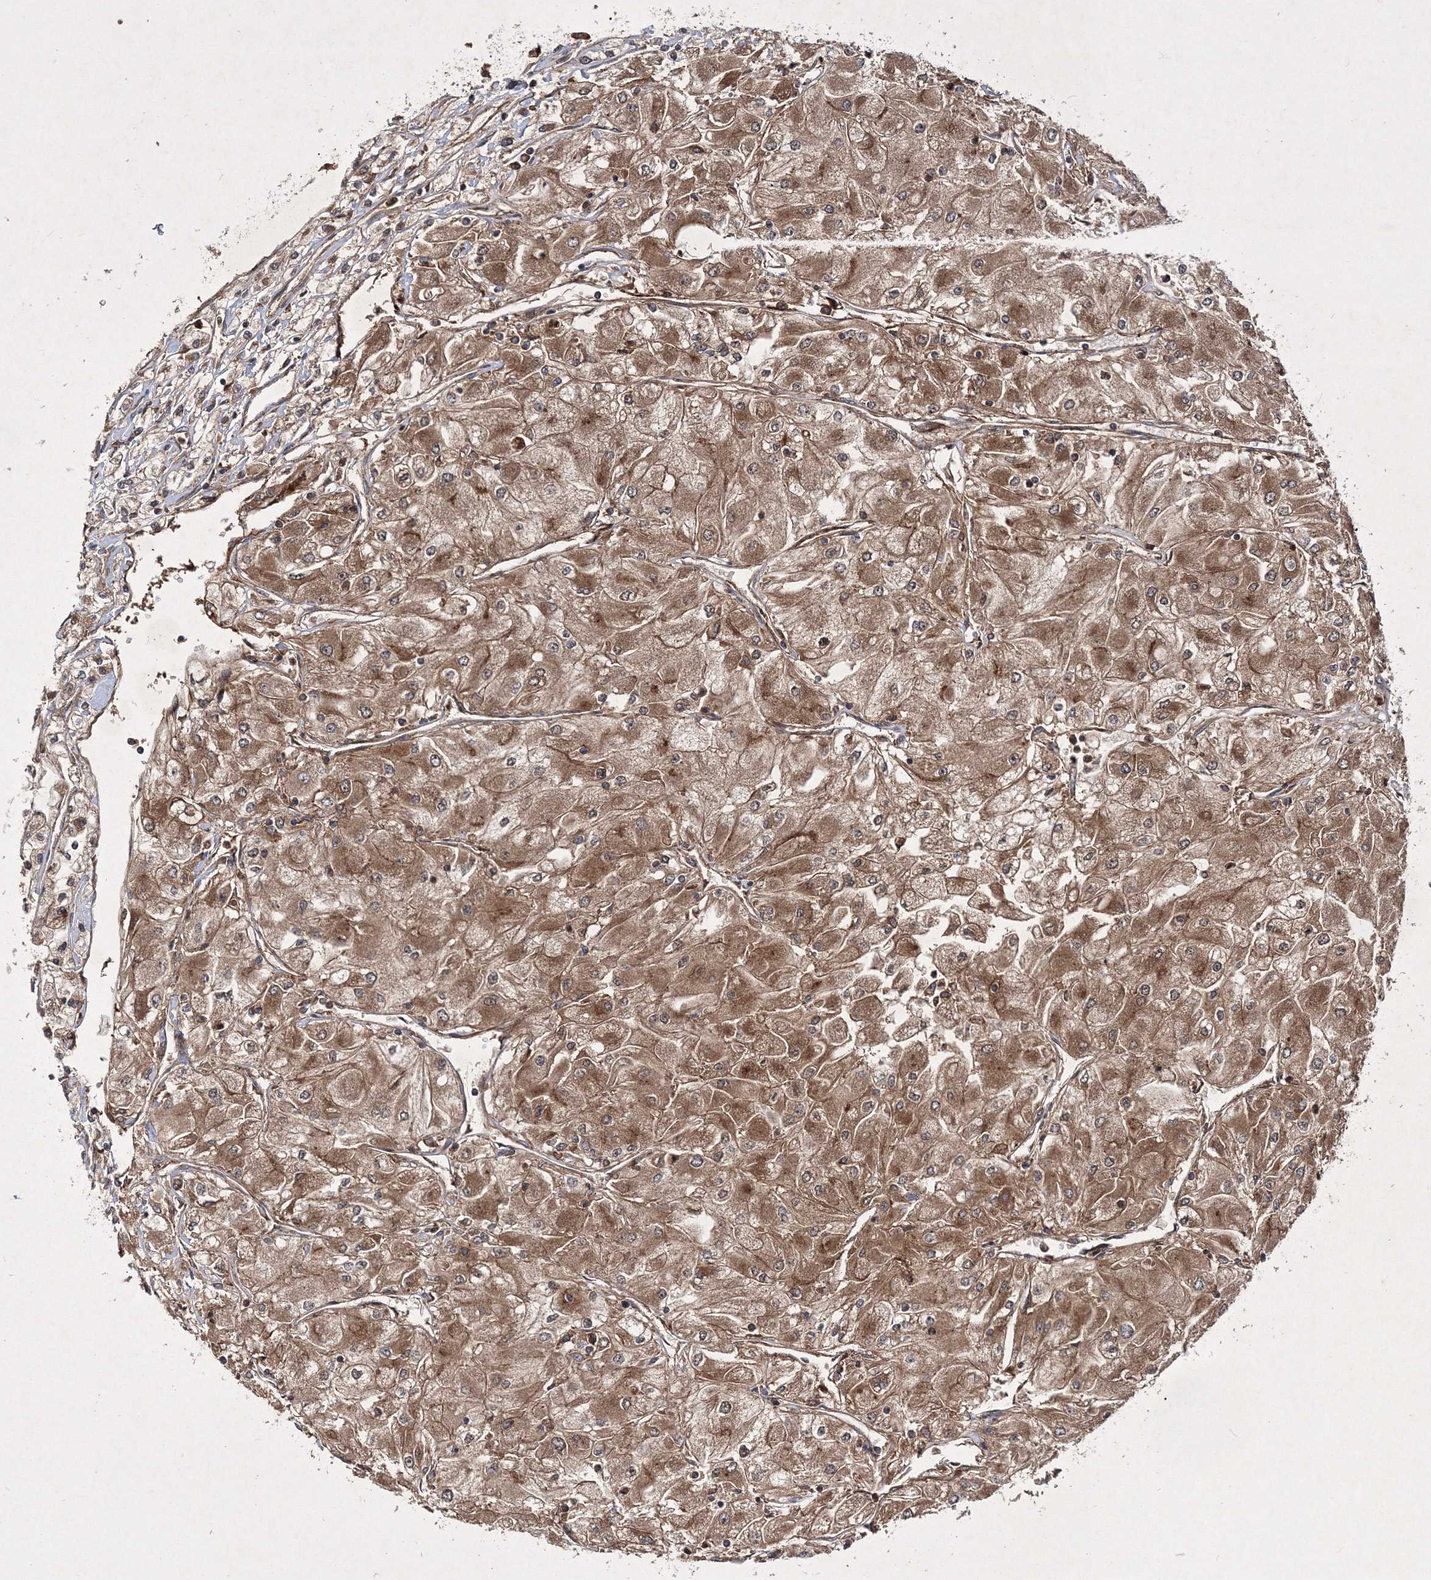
{"staining": {"intensity": "moderate", "quantity": ">75%", "location": "cytoplasmic/membranous"}, "tissue": "renal cancer", "cell_type": "Tumor cells", "image_type": "cancer", "snomed": [{"axis": "morphology", "description": "Adenocarcinoma, NOS"}, {"axis": "topography", "description": "Kidney"}], "caption": "About >75% of tumor cells in human renal adenocarcinoma show moderate cytoplasmic/membranous protein expression as visualized by brown immunohistochemical staining.", "gene": "DNAJC13", "patient": {"sex": "male", "age": 80}}